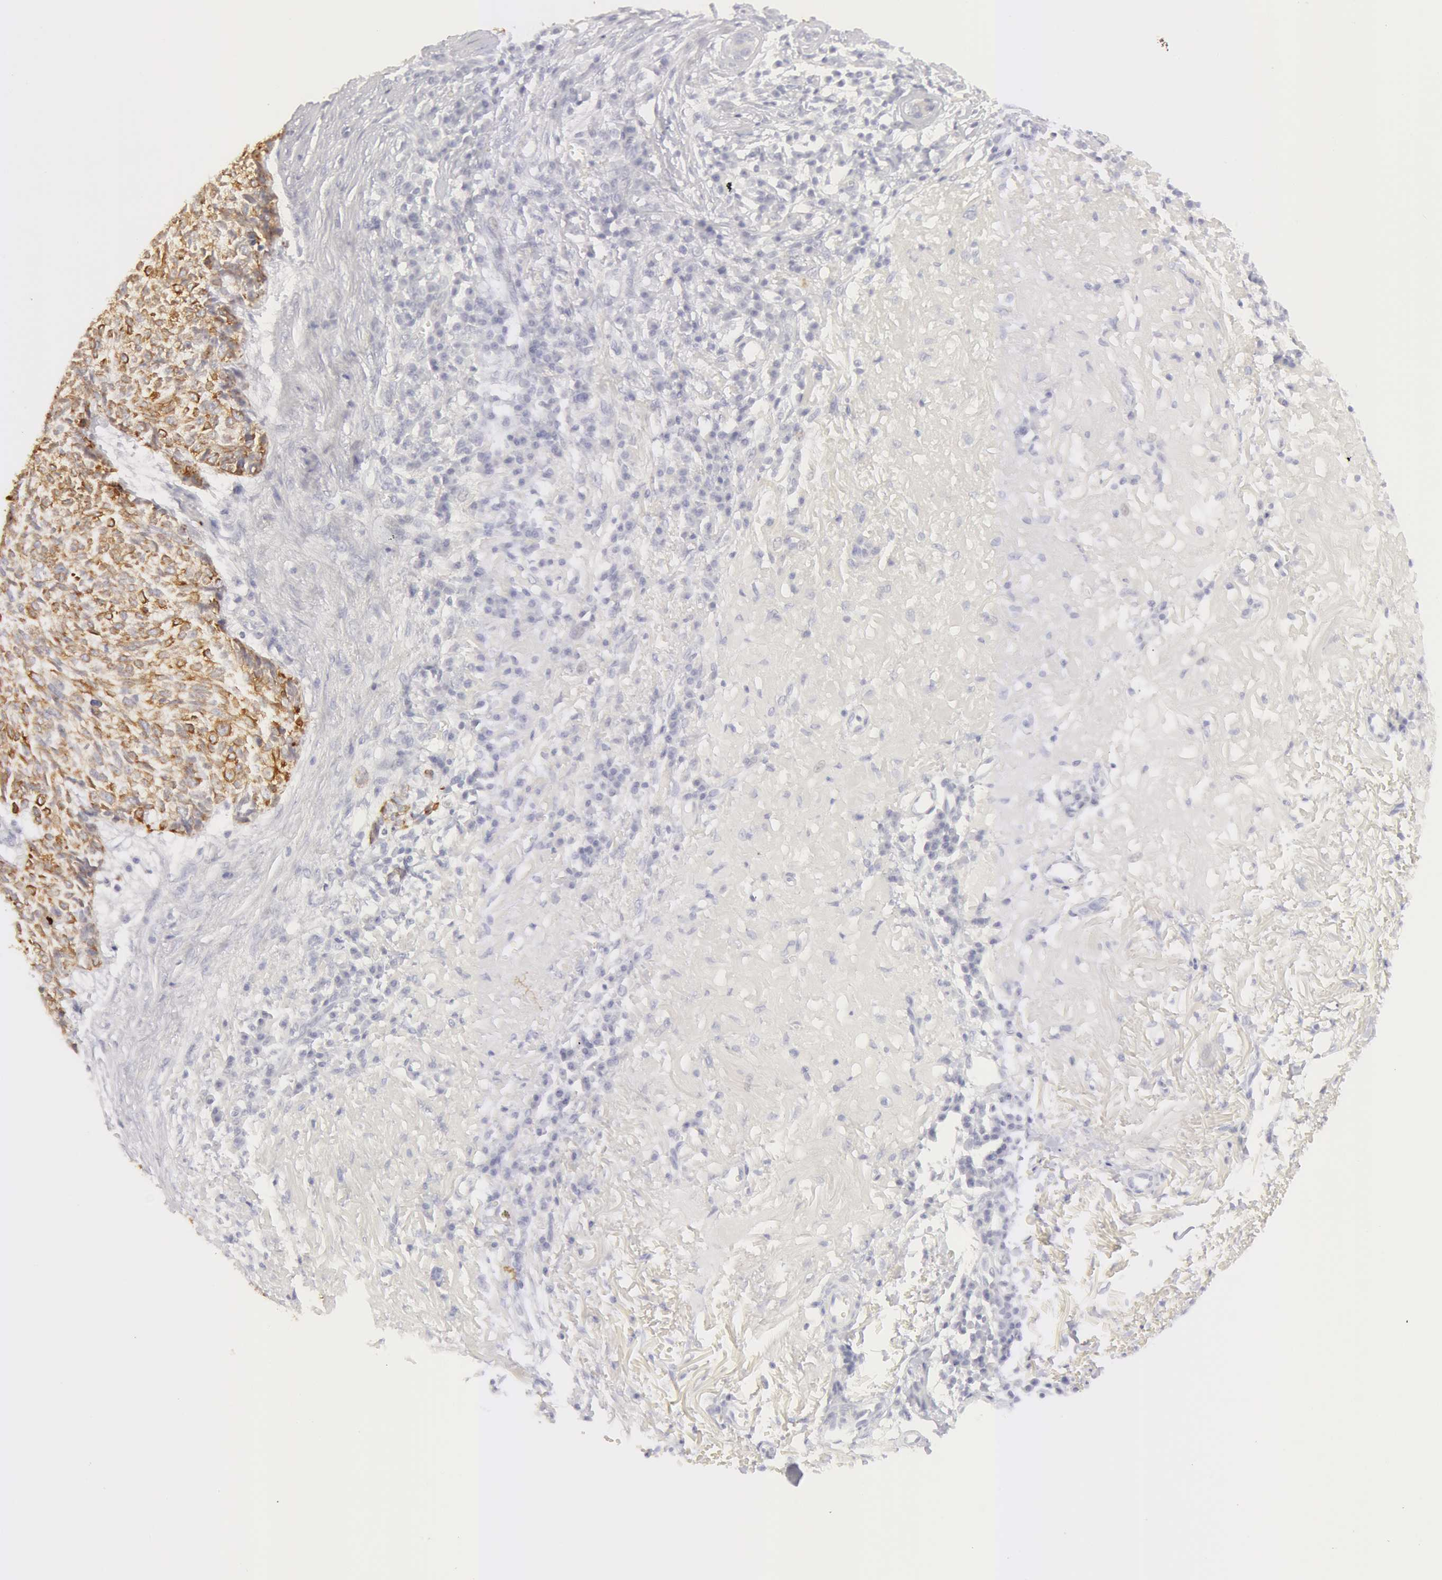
{"staining": {"intensity": "moderate", "quantity": ">75%", "location": "cytoplasmic/membranous"}, "tissue": "skin cancer", "cell_type": "Tumor cells", "image_type": "cancer", "snomed": [{"axis": "morphology", "description": "Basal cell carcinoma"}, {"axis": "topography", "description": "Skin"}], "caption": "Immunohistochemistry of human skin cancer (basal cell carcinoma) displays medium levels of moderate cytoplasmic/membranous staining in approximately >75% of tumor cells. (IHC, brightfield microscopy, high magnification).", "gene": "KRT8", "patient": {"sex": "female", "age": 89}}